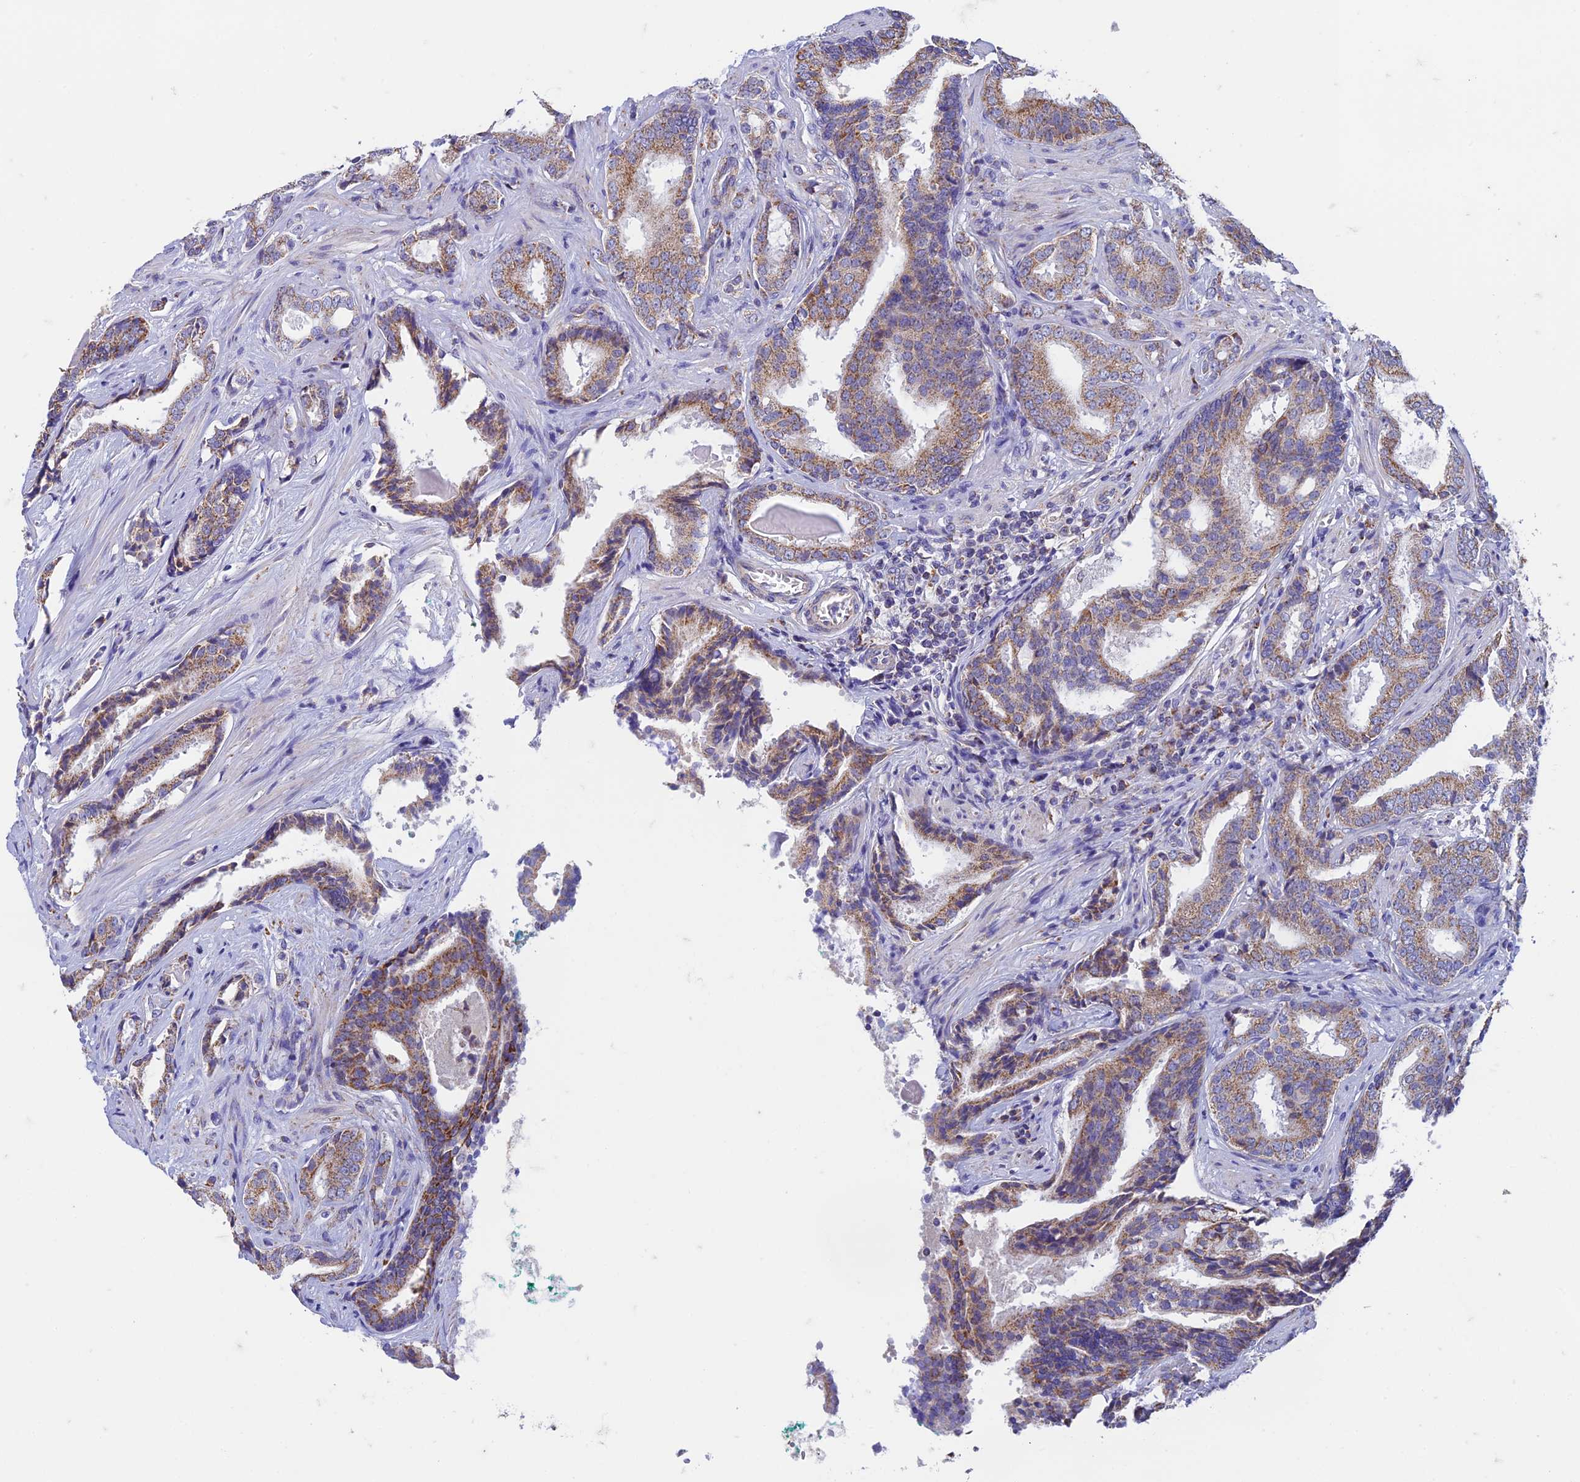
{"staining": {"intensity": "moderate", "quantity": ">75%", "location": "cytoplasmic/membranous"}, "tissue": "prostate cancer", "cell_type": "Tumor cells", "image_type": "cancer", "snomed": [{"axis": "morphology", "description": "Adenocarcinoma, High grade"}, {"axis": "topography", "description": "Prostate"}], "caption": "Prostate cancer stained with DAB immunohistochemistry (IHC) demonstrates medium levels of moderate cytoplasmic/membranous staining in about >75% of tumor cells.", "gene": "ZNF181", "patient": {"sex": "male", "age": 63}}